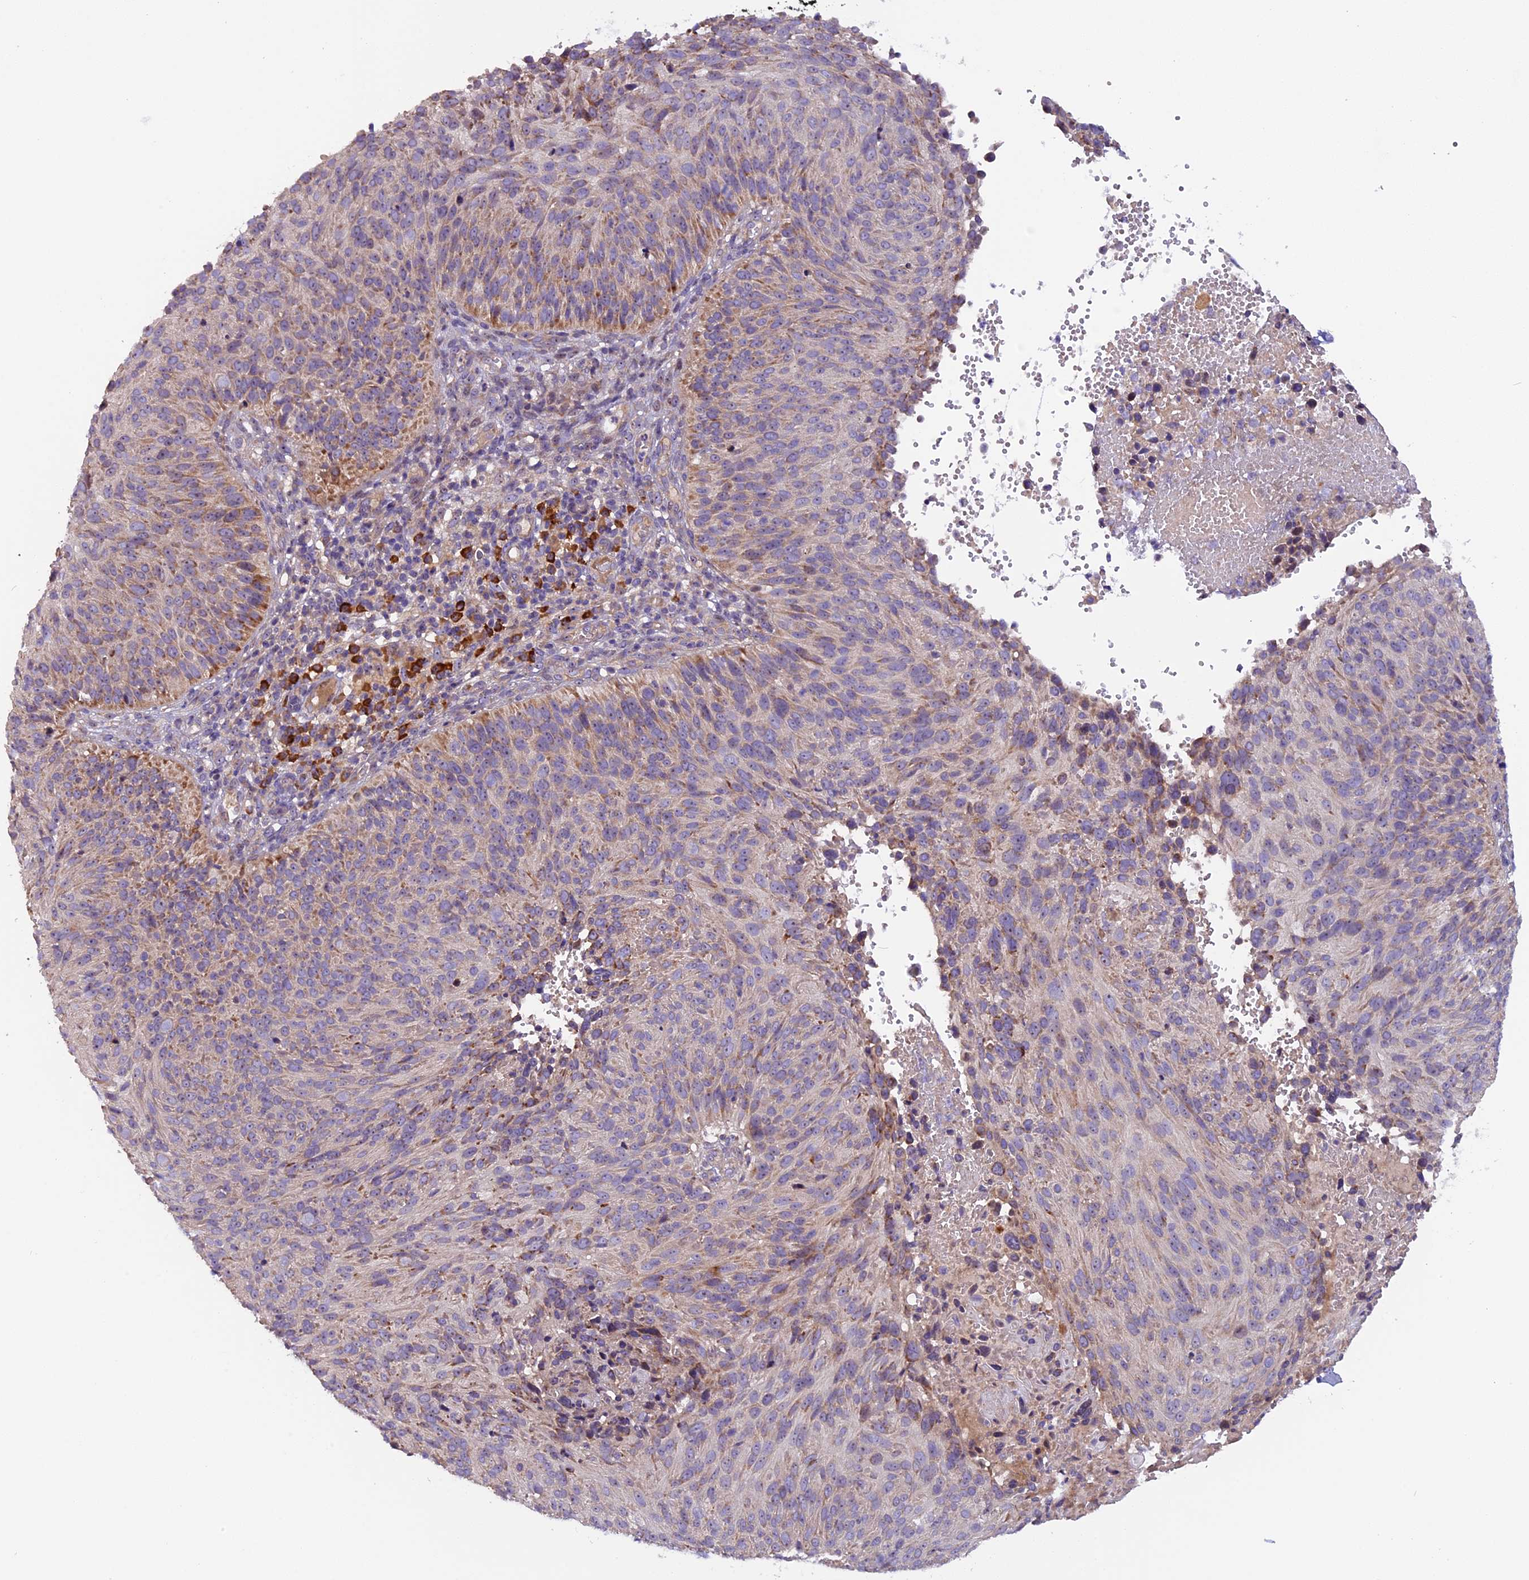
{"staining": {"intensity": "moderate", "quantity": "25%-75%", "location": "cytoplasmic/membranous"}, "tissue": "cervical cancer", "cell_type": "Tumor cells", "image_type": "cancer", "snomed": [{"axis": "morphology", "description": "Squamous cell carcinoma, NOS"}, {"axis": "topography", "description": "Cervix"}], "caption": "Immunohistochemical staining of cervical cancer (squamous cell carcinoma) shows medium levels of moderate cytoplasmic/membranous protein staining in about 25%-75% of tumor cells. Immunohistochemistry (ihc) stains the protein of interest in brown and the nuclei are stained blue.", "gene": "FRY", "patient": {"sex": "female", "age": 74}}